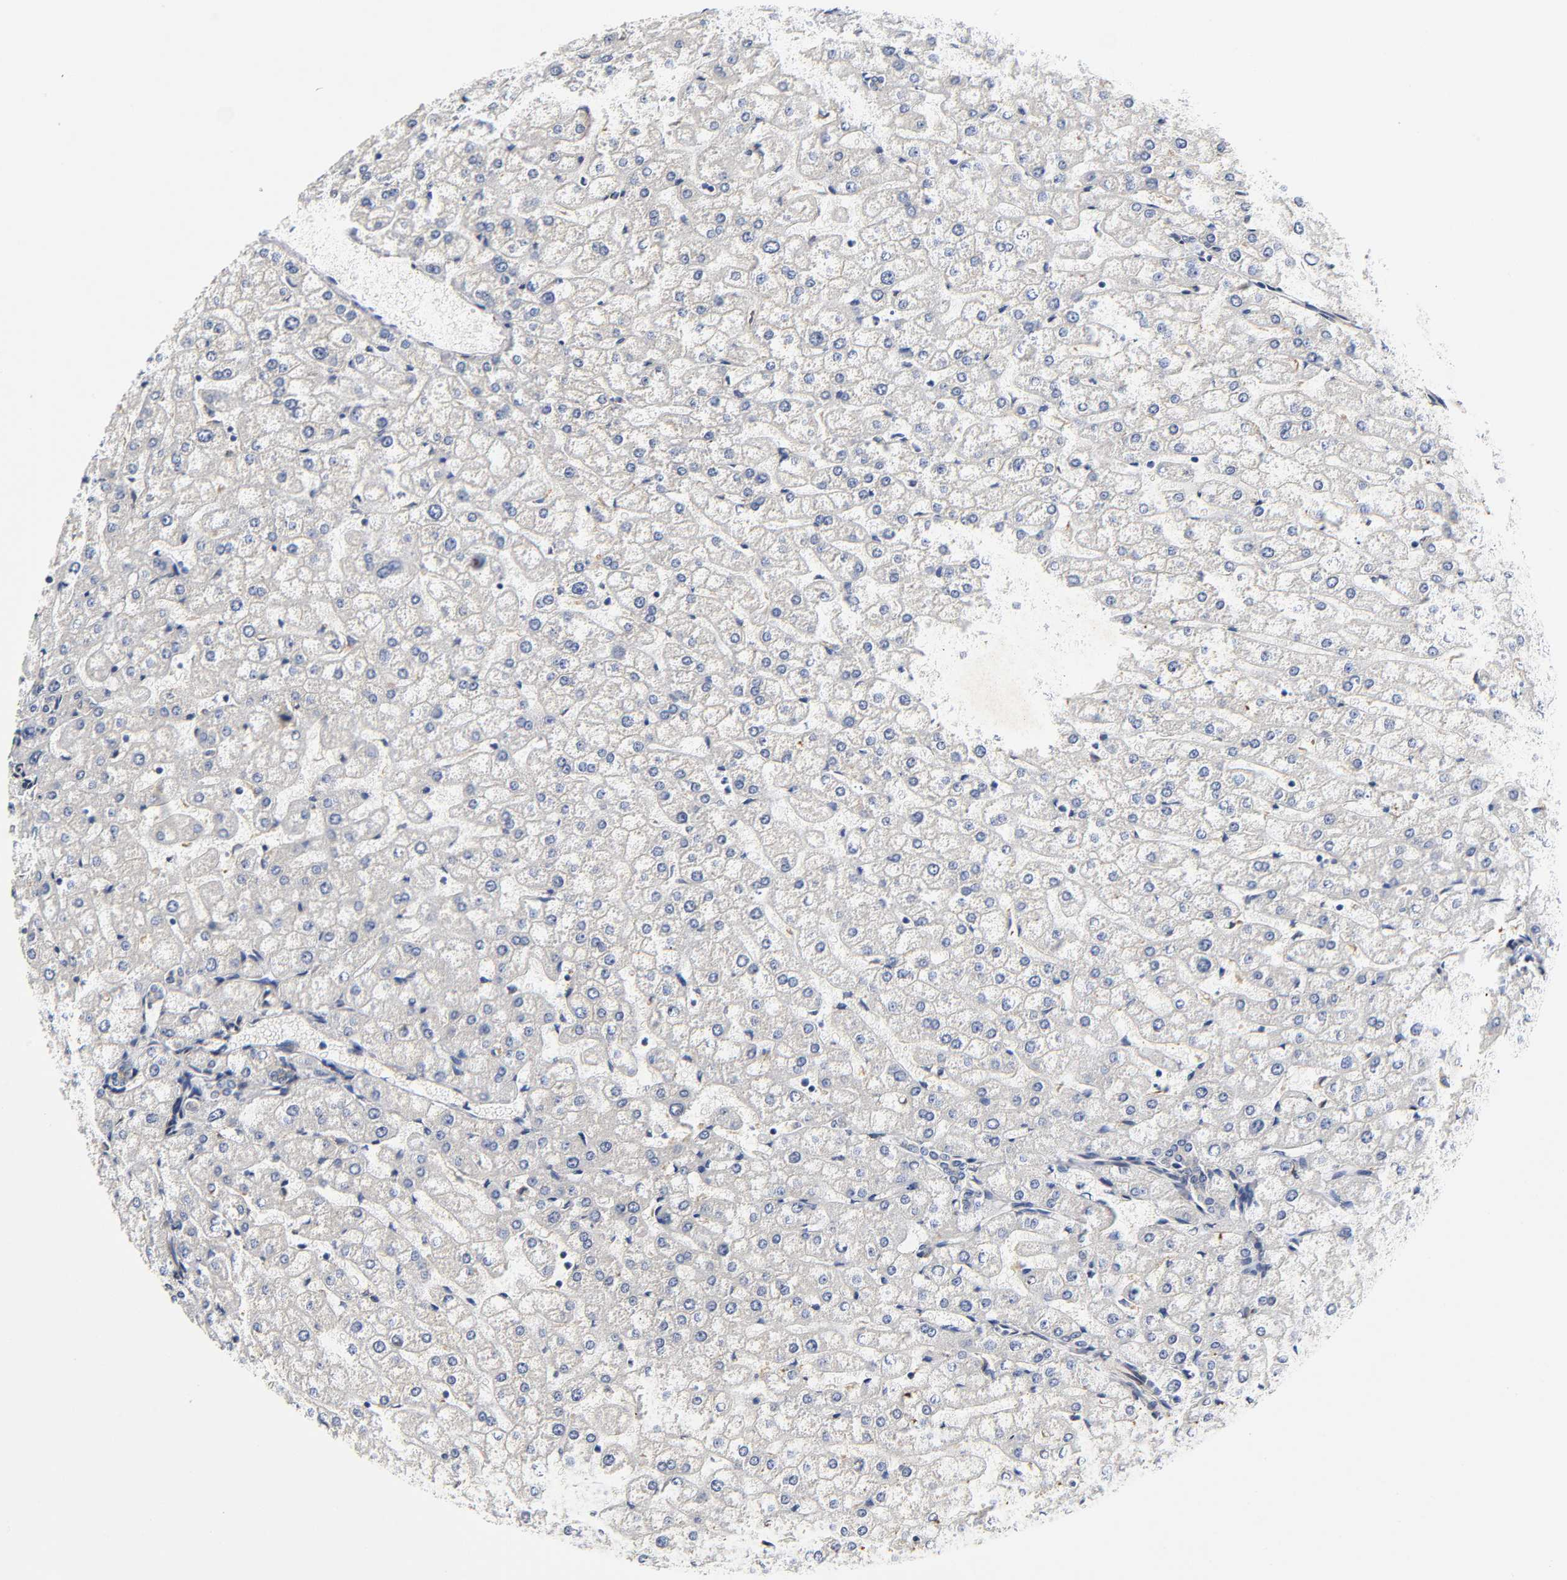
{"staining": {"intensity": "negative", "quantity": "none", "location": "none"}, "tissue": "liver", "cell_type": "Cholangiocytes", "image_type": "normal", "snomed": [{"axis": "morphology", "description": "Normal tissue, NOS"}, {"axis": "morphology", "description": "Fibrosis, NOS"}, {"axis": "topography", "description": "Liver"}], "caption": "High magnification brightfield microscopy of normal liver stained with DAB (3,3'-diaminobenzidine) (brown) and counterstained with hematoxylin (blue): cholangiocytes show no significant staining.", "gene": "SOS2", "patient": {"sex": "female", "age": 29}}